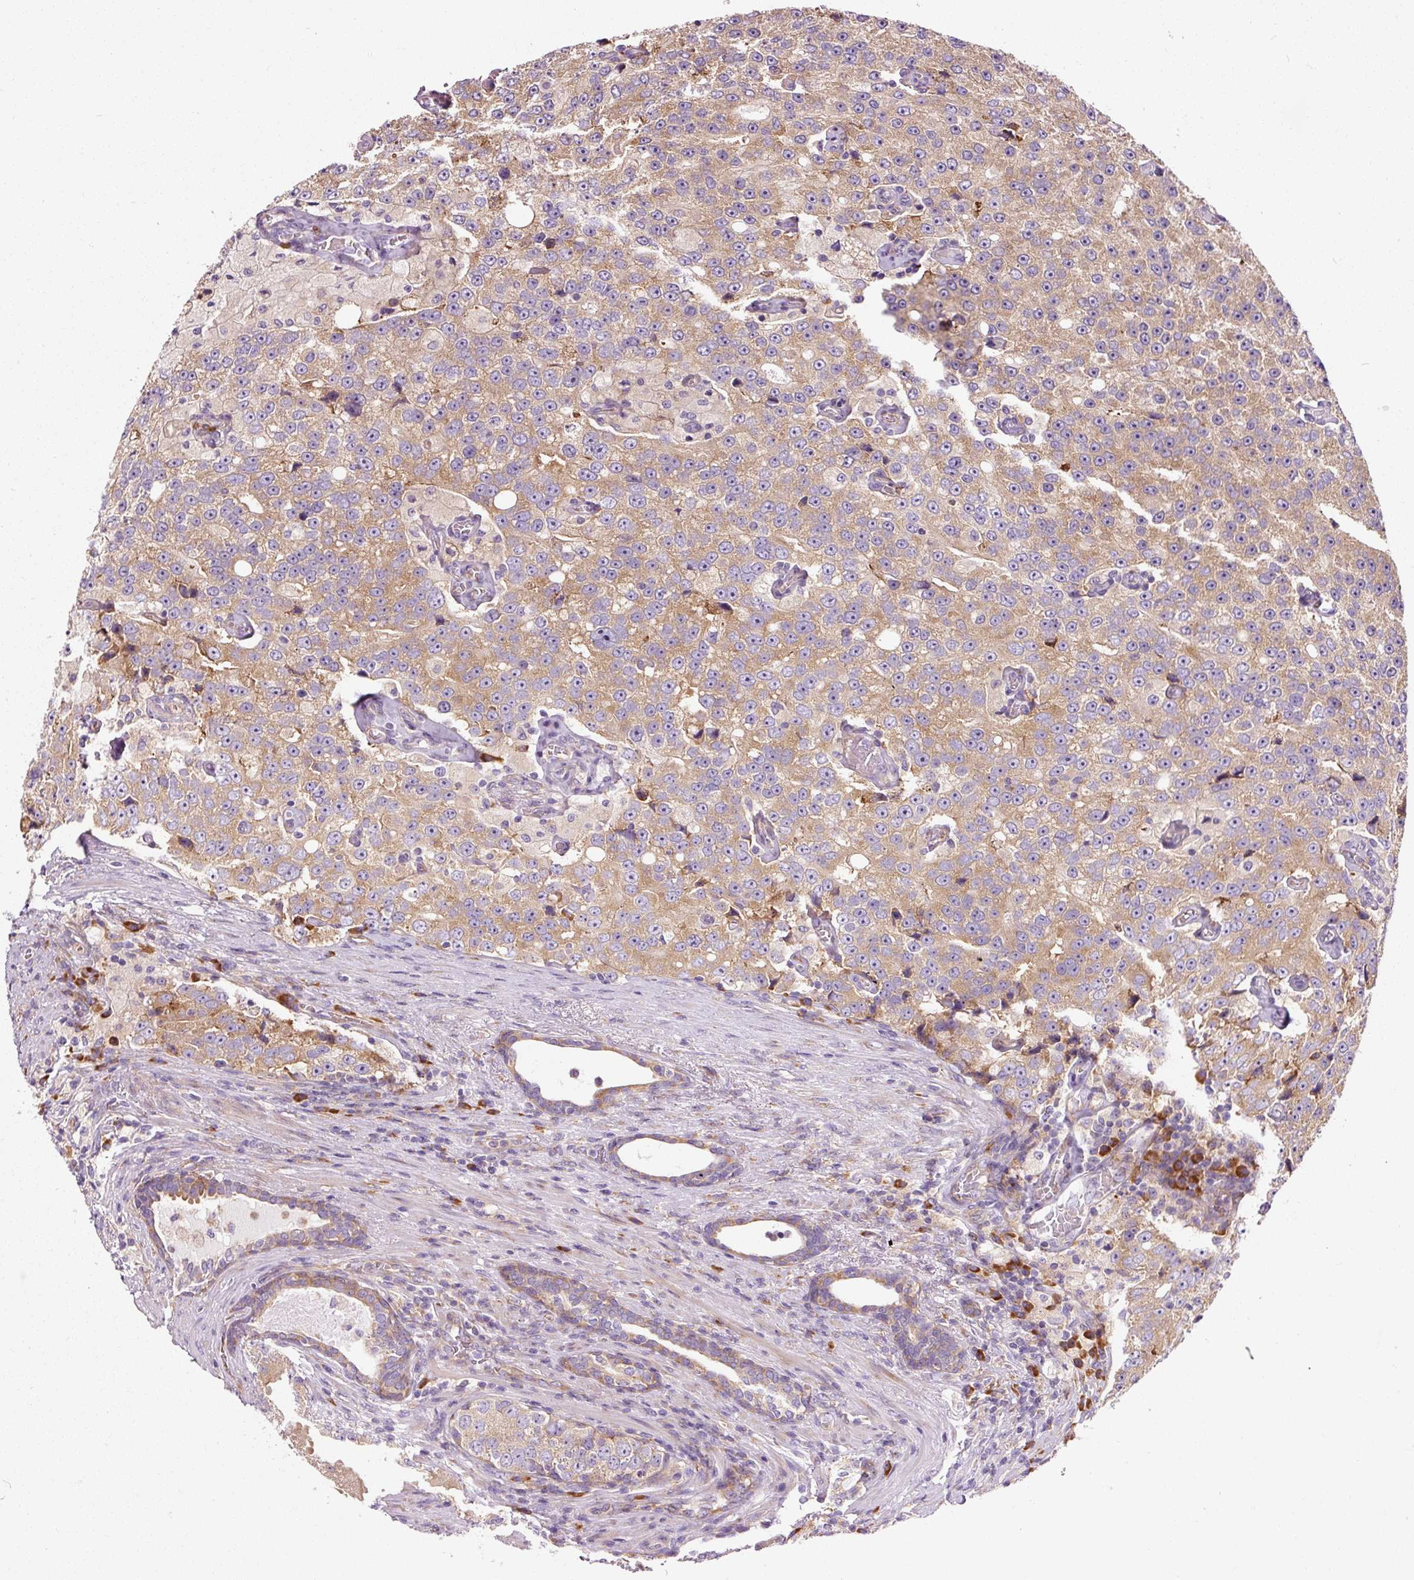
{"staining": {"intensity": "moderate", "quantity": ">75%", "location": "cytoplasmic/membranous"}, "tissue": "prostate cancer", "cell_type": "Tumor cells", "image_type": "cancer", "snomed": [{"axis": "morphology", "description": "Adenocarcinoma, High grade"}, {"axis": "topography", "description": "Prostate"}], "caption": "Immunohistochemistry (IHC) micrograph of prostate cancer stained for a protein (brown), which shows medium levels of moderate cytoplasmic/membranous positivity in about >75% of tumor cells.", "gene": "RPL10A", "patient": {"sex": "male", "age": 70}}